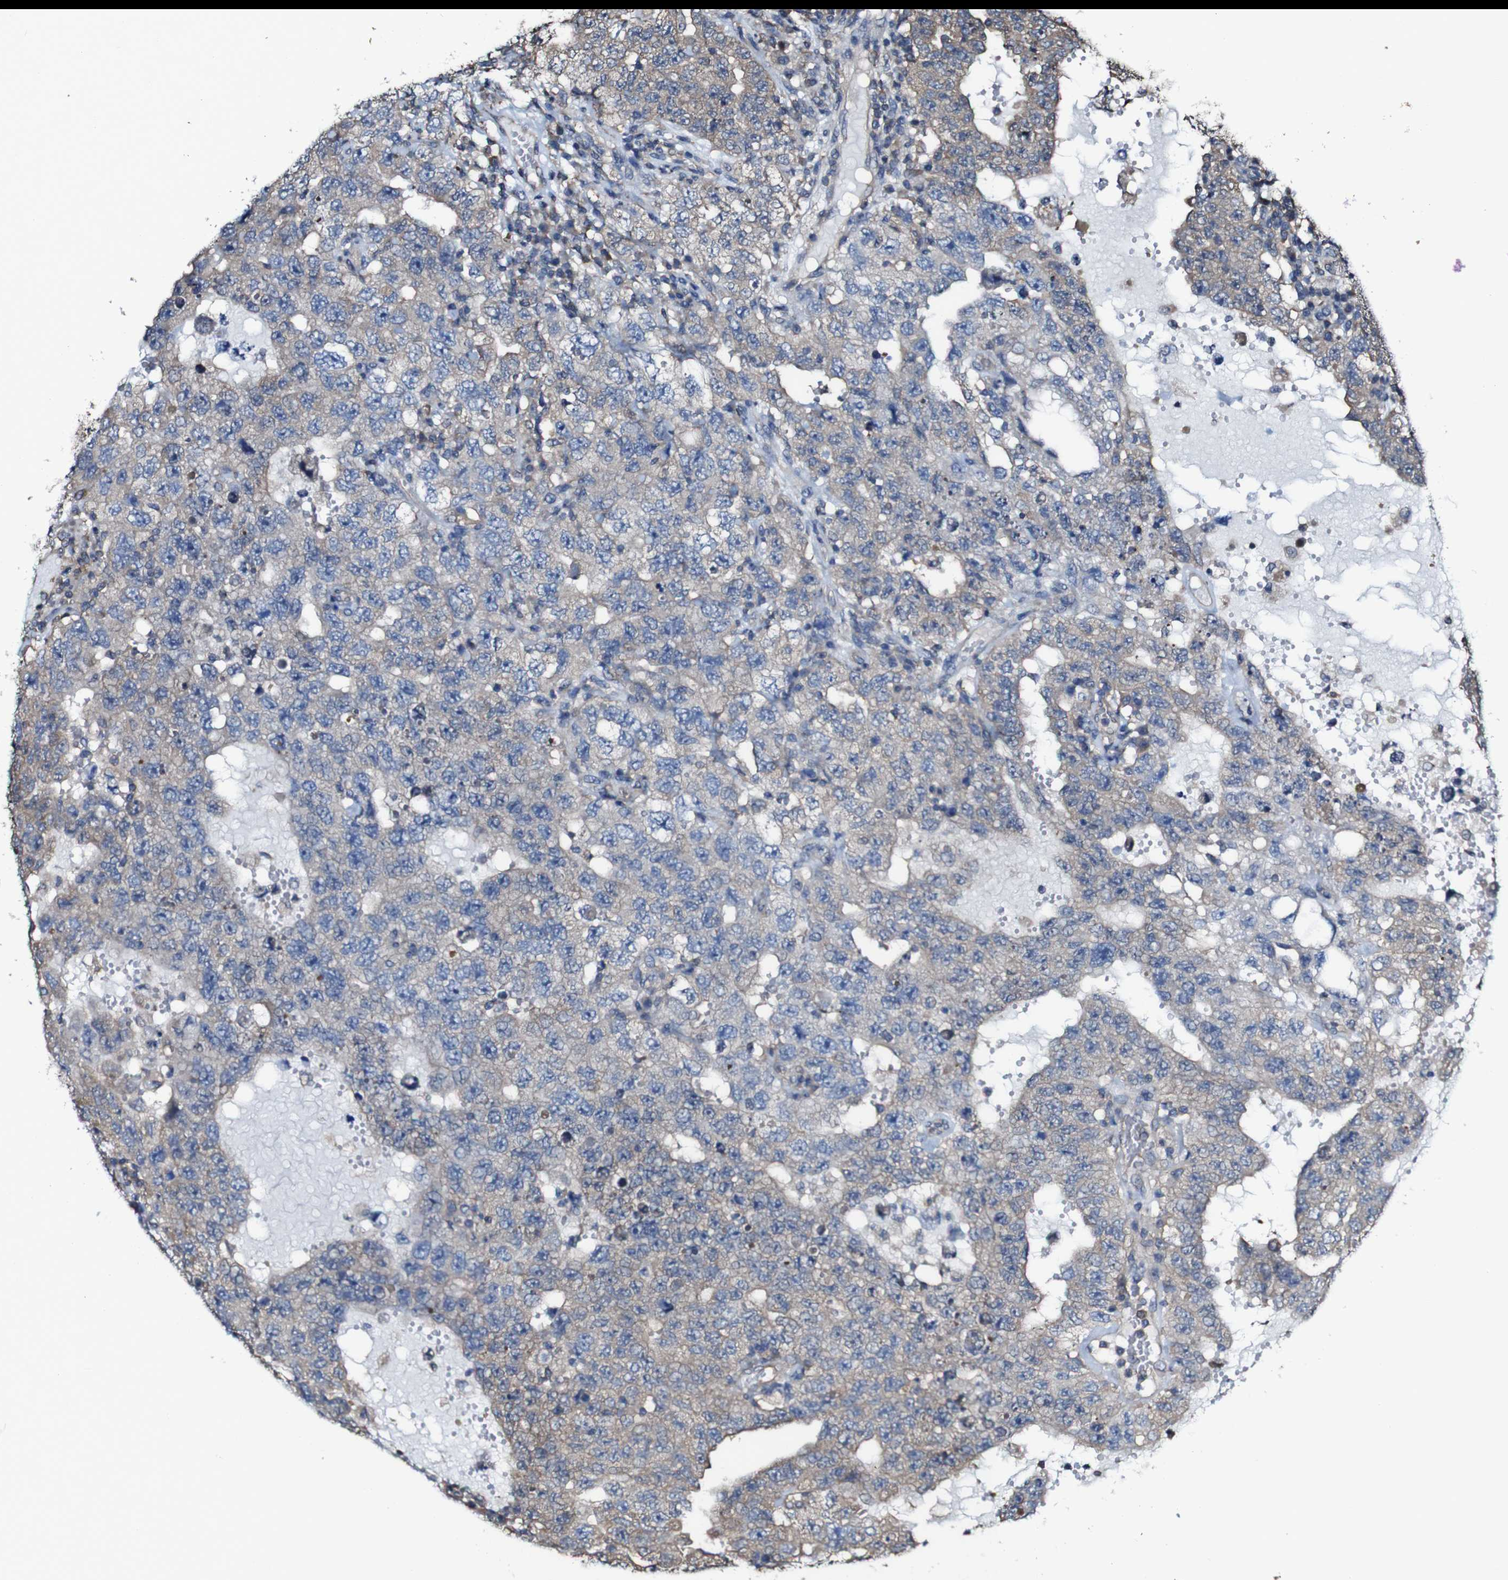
{"staining": {"intensity": "negative", "quantity": "none", "location": "none"}, "tissue": "testis cancer", "cell_type": "Tumor cells", "image_type": "cancer", "snomed": [{"axis": "morphology", "description": "Carcinoma, Embryonal, NOS"}, {"axis": "topography", "description": "Testis"}], "caption": "Tumor cells show no significant positivity in testis cancer.", "gene": "PTPRR", "patient": {"sex": "male", "age": 26}}